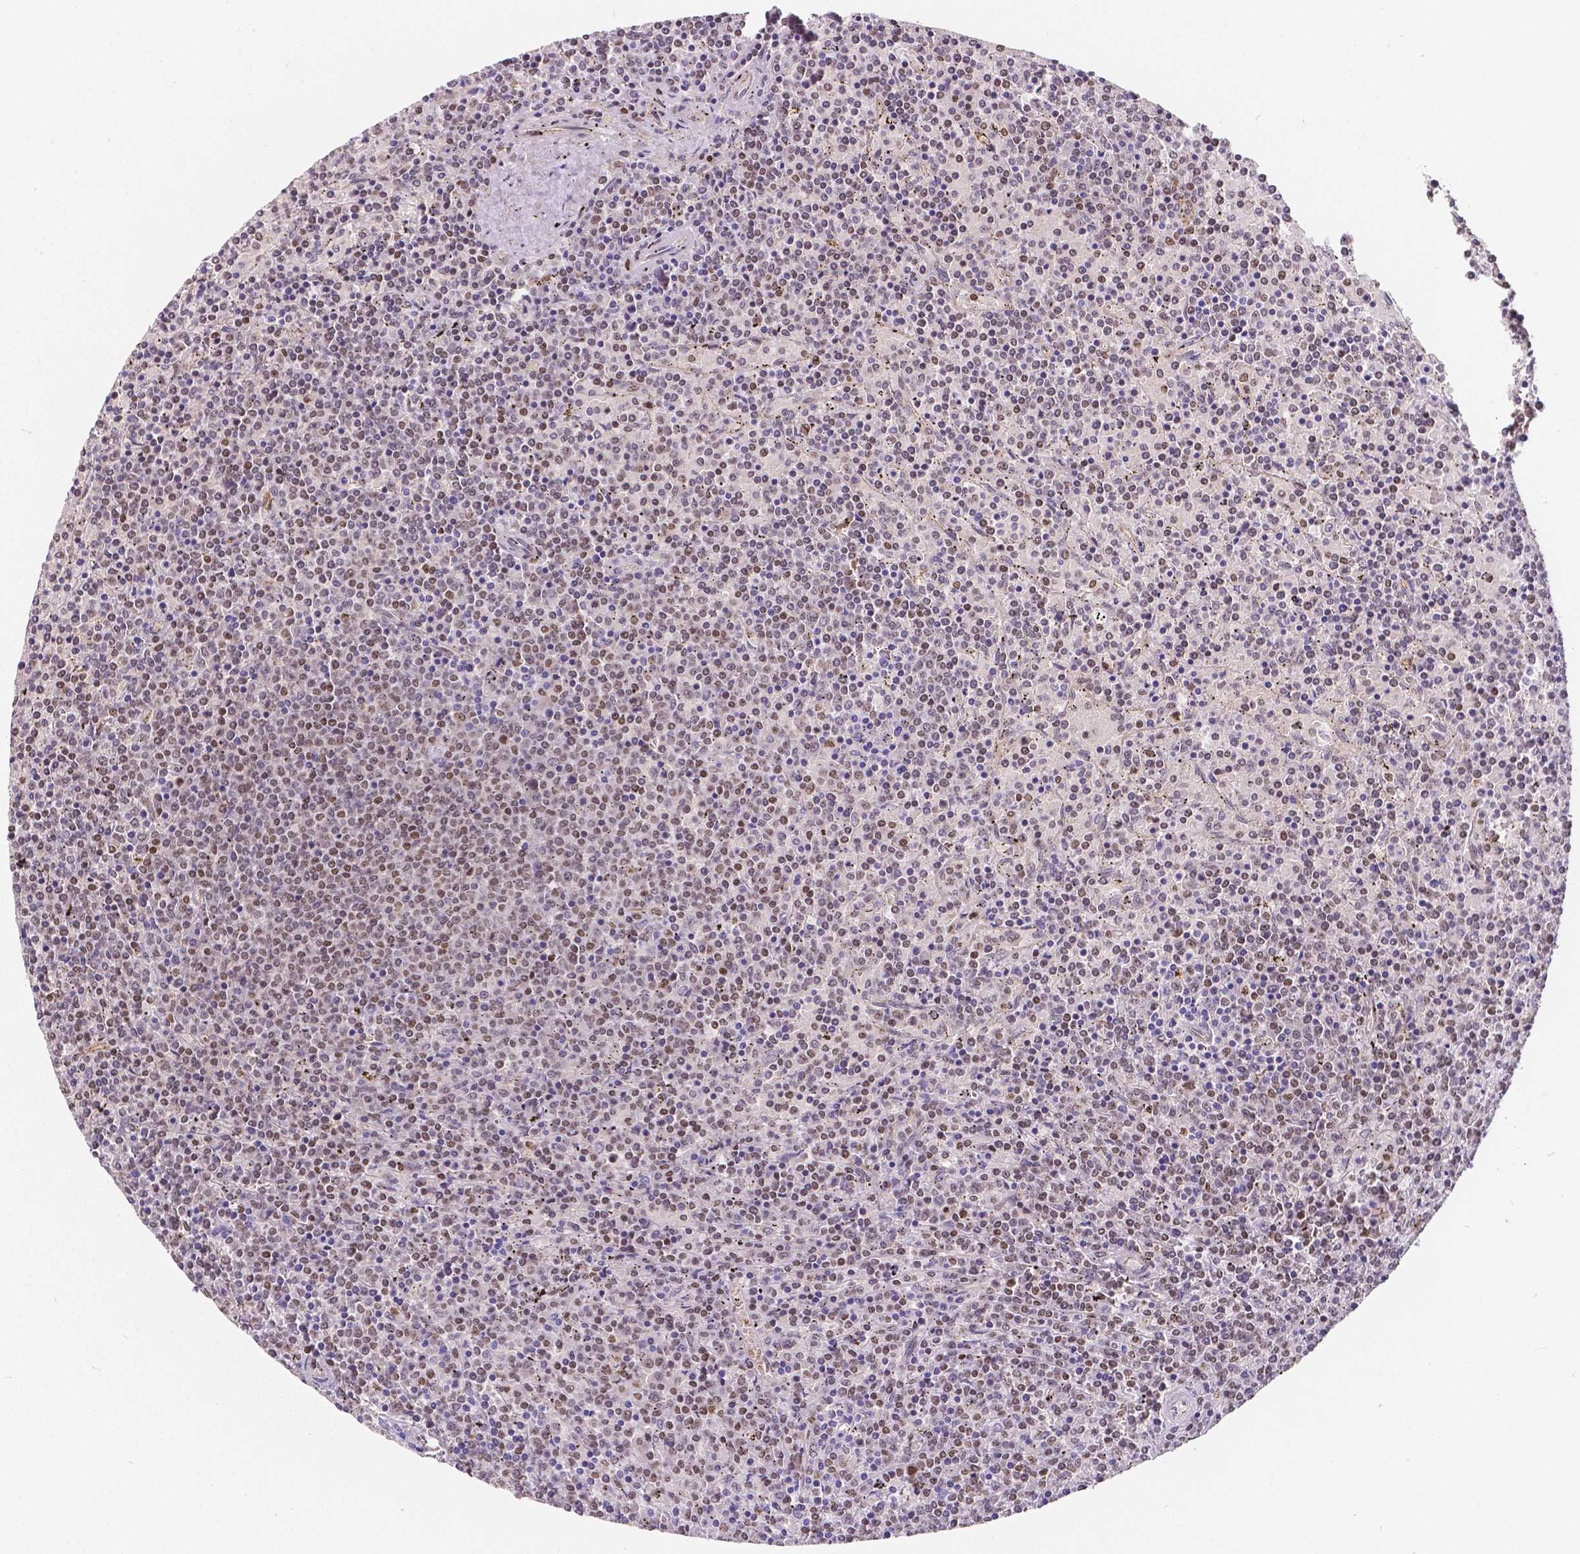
{"staining": {"intensity": "weak", "quantity": "25%-75%", "location": "nuclear"}, "tissue": "lymphoma", "cell_type": "Tumor cells", "image_type": "cancer", "snomed": [{"axis": "morphology", "description": "Malignant lymphoma, non-Hodgkin's type, Low grade"}, {"axis": "topography", "description": "Spleen"}], "caption": "Immunohistochemical staining of low-grade malignant lymphoma, non-Hodgkin's type reveals low levels of weak nuclear protein expression in about 25%-75% of tumor cells. (DAB (3,3'-diaminobenzidine) = brown stain, brightfield microscopy at high magnification).", "gene": "MEF2C", "patient": {"sex": "female", "age": 77}}